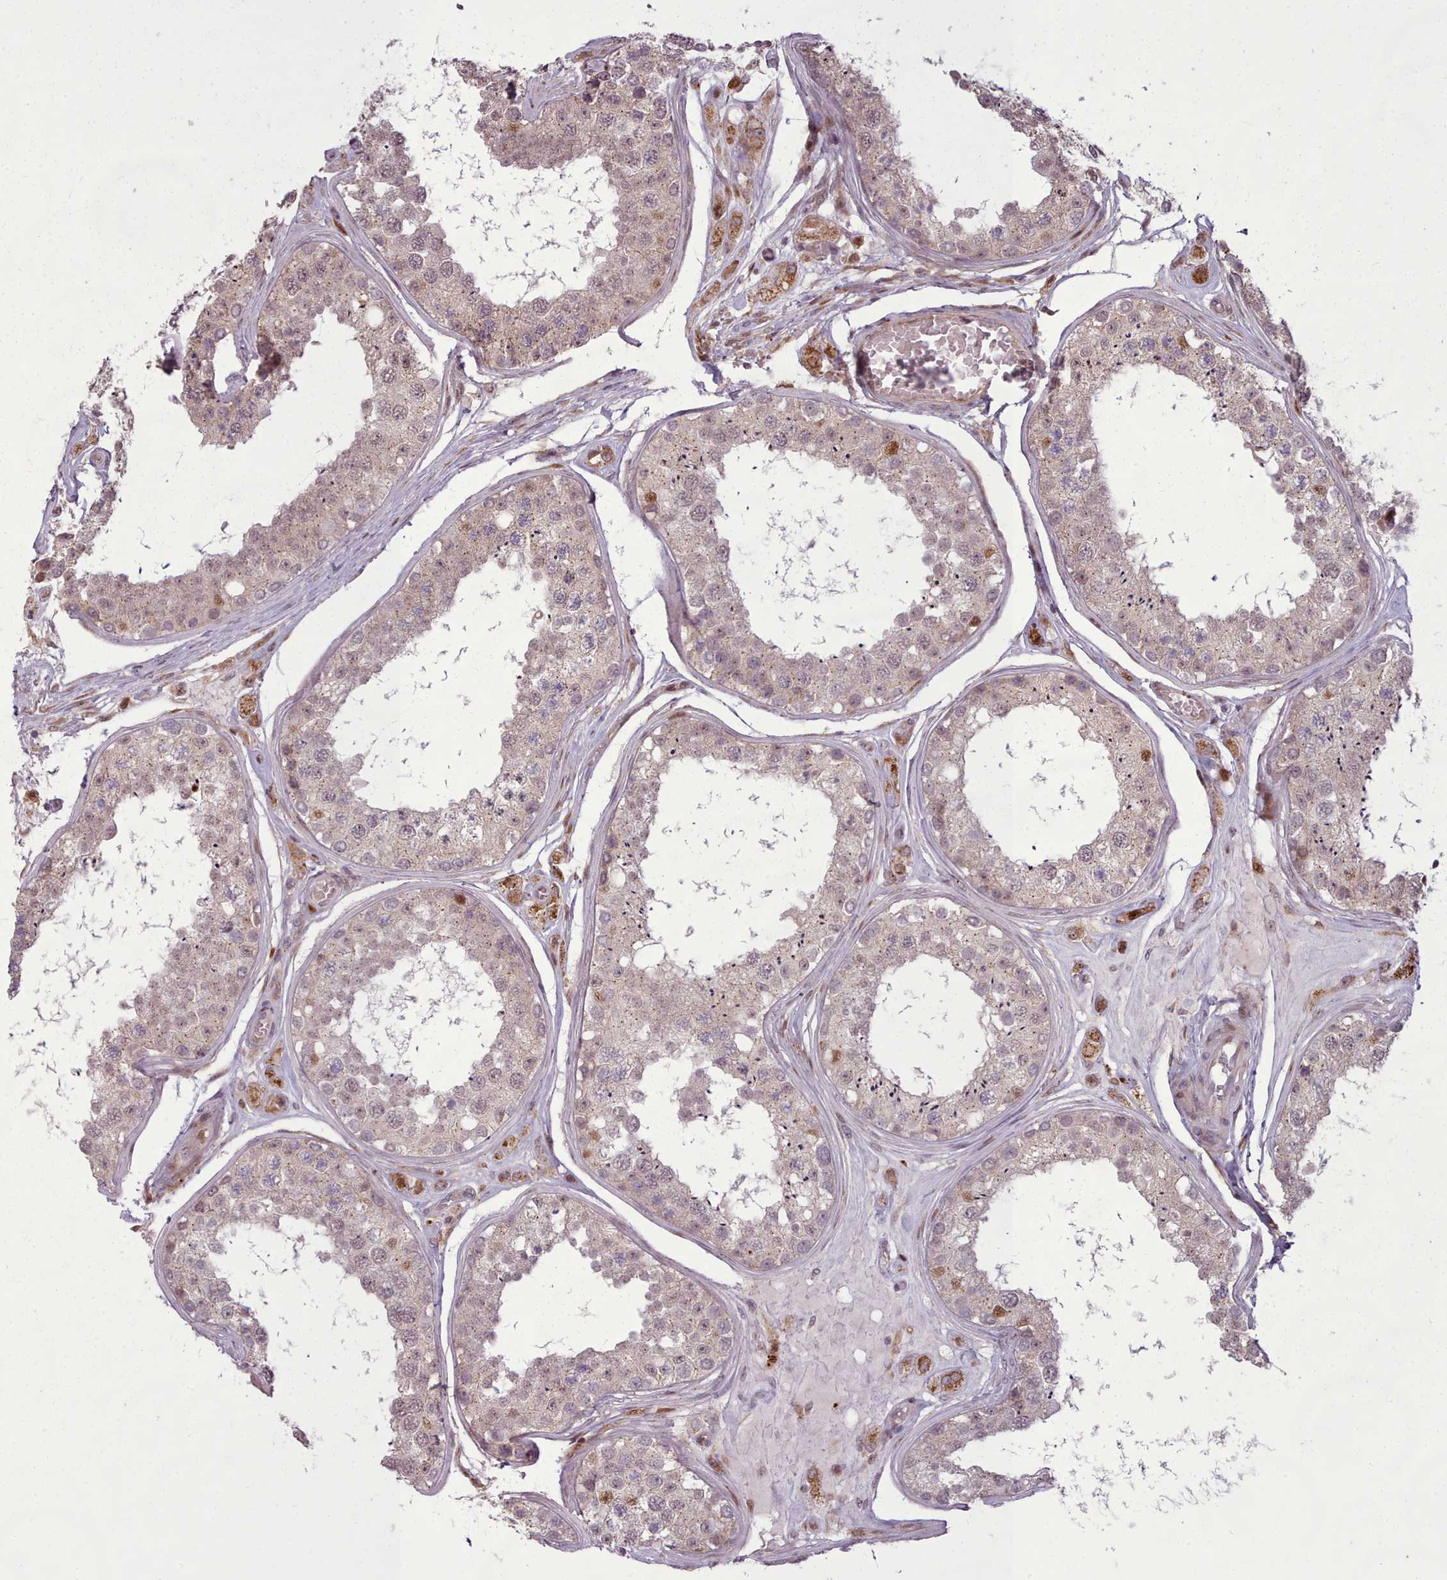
{"staining": {"intensity": "weak", "quantity": "25%-75%", "location": "cytoplasmic/membranous"}, "tissue": "testis", "cell_type": "Cells in seminiferous ducts", "image_type": "normal", "snomed": [{"axis": "morphology", "description": "Normal tissue, NOS"}, {"axis": "topography", "description": "Testis"}], "caption": "Weak cytoplasmic/membranous expression for a protein is seen in approximately 25%-75% of cells in seminiferous ducts of normal testis using immunohistochemistry.", "gene": "LGALS9B", "patient": {"sex": "male", "age": 25}}